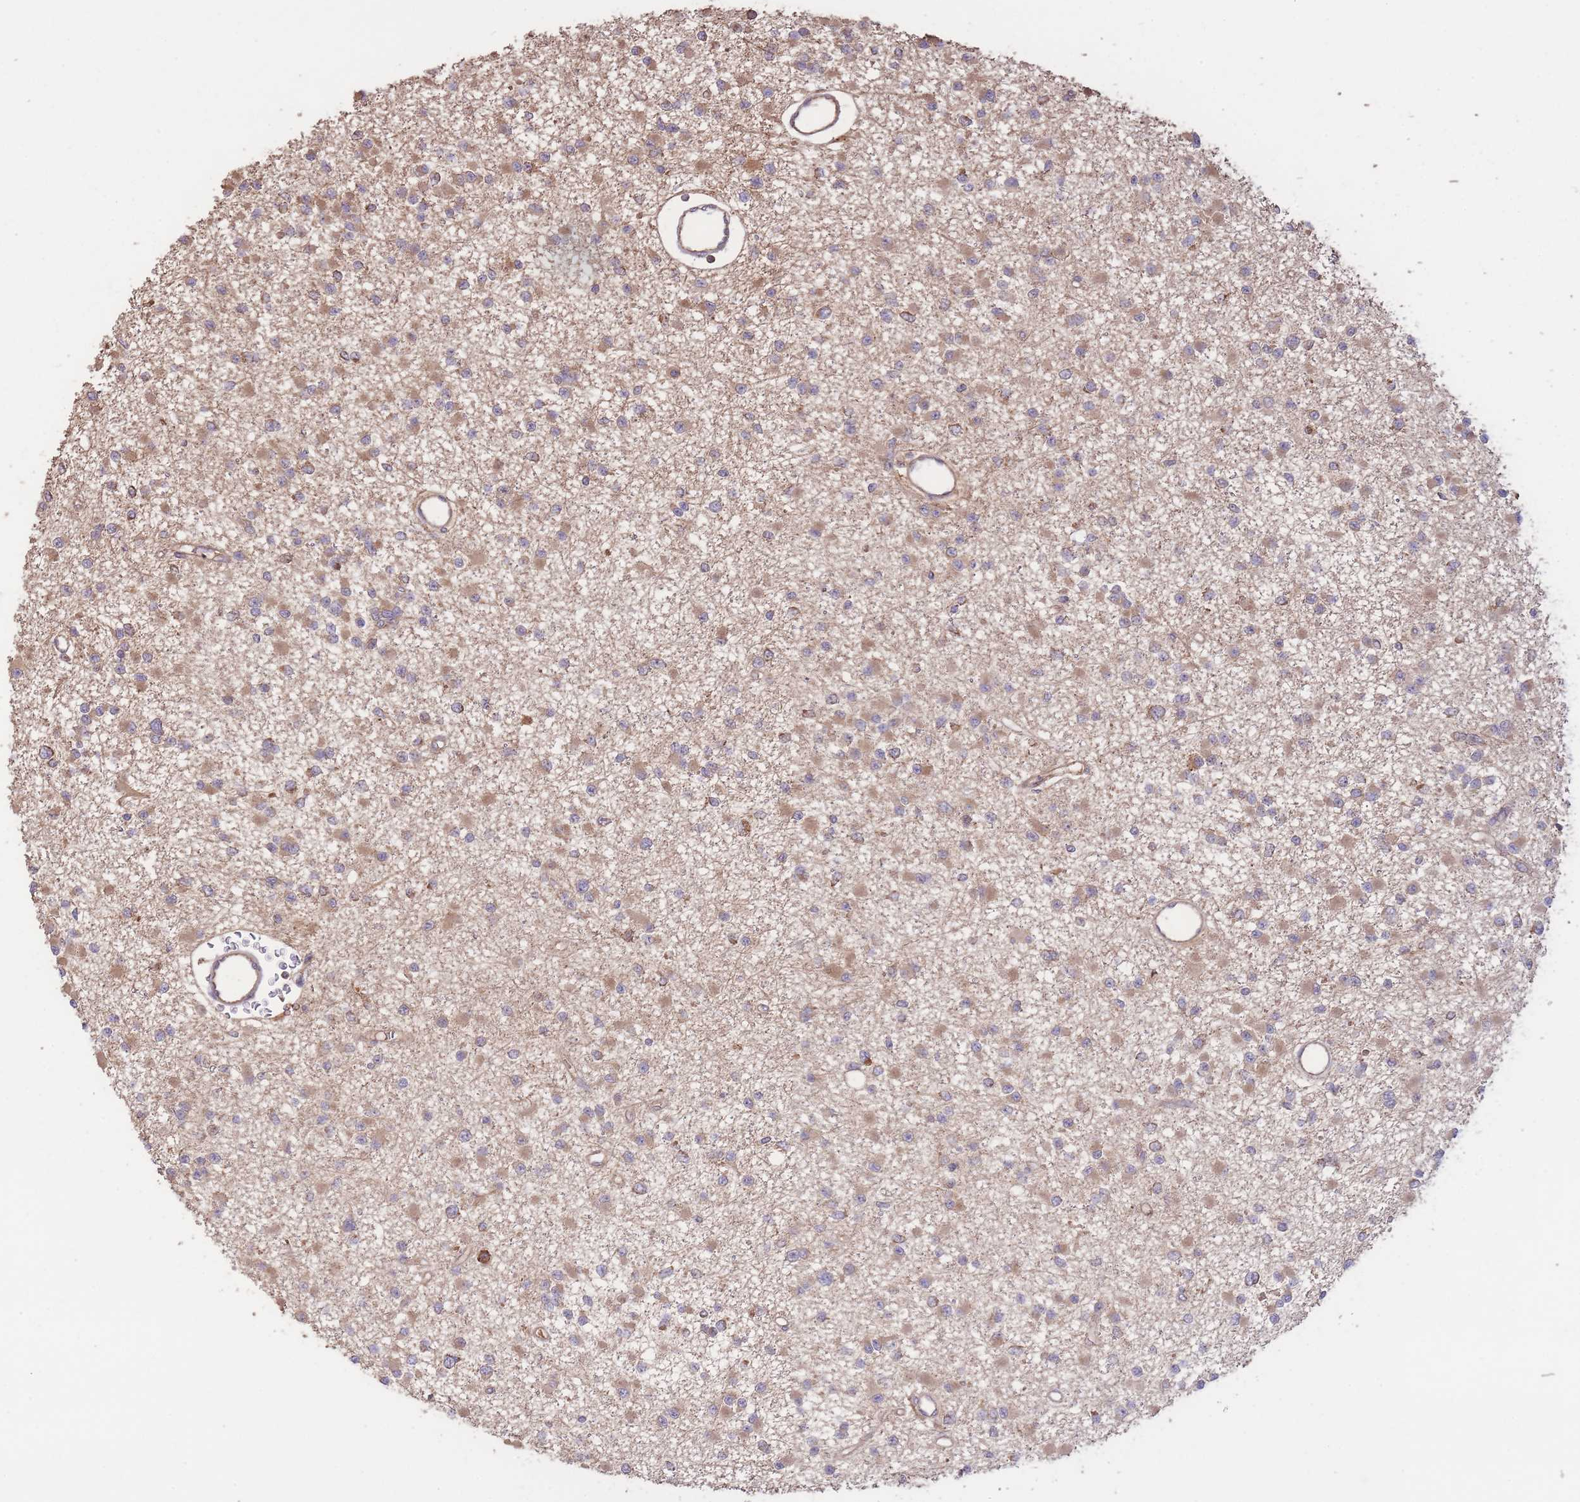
{"staining": {"intensity": "moderate", "quantity": ">75%", "location": "cytoplasmic/membranous"}, "tissue": "glioma", "cell_type": "Tumor cells", "image_type": "cancer", "snomed": [{"axis": "morphology", "description": "Glioma, malignant, Low grade"}, {"axis": "topography", "description": "Brain"}], "caption": "Tumor cells demonstrate moderate cytoplasmic/membranous expression in about >75% of cells in glioma.", "gene": "EEF1AKMT1", "patient": {"sex": "female", "age": 22}}